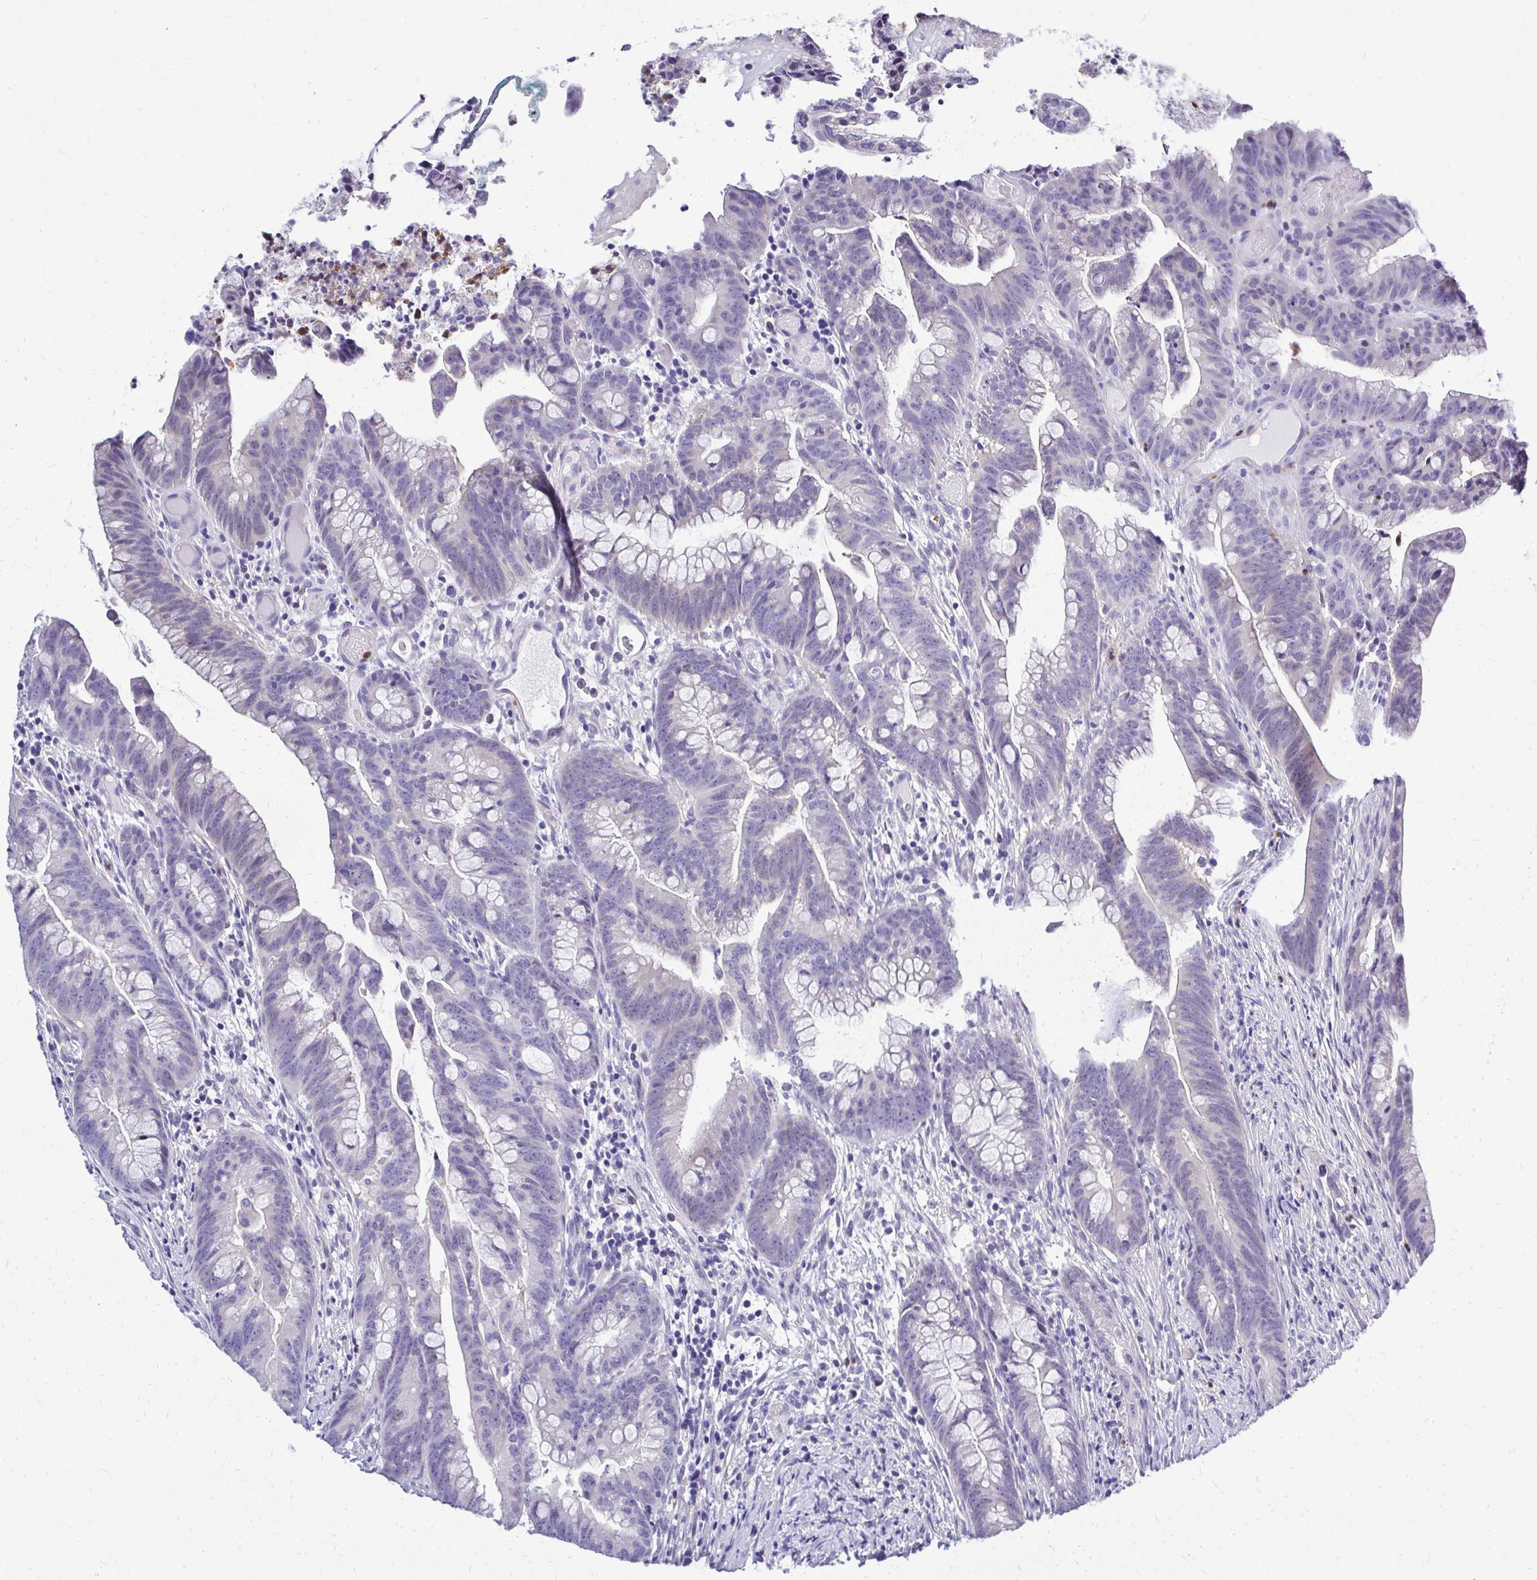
{"staining": {"intensity": "negative", "quantity": "none", "location": "none"}, "tissue": "colorectal cancer", "cell_type": "Tumor cells", "image_type": "cancer", "snomed": [{"axis": "morphology", "description": "Adenocarcinoma, NOS"}, {"axis": "topography", "description": "Colon"}], "caption": "Tumor cells show no significant expression in adenocarcinoma (colorectal).", "gene": "ZSWIM9", "patient": {"sex": "male", "age": 62}}